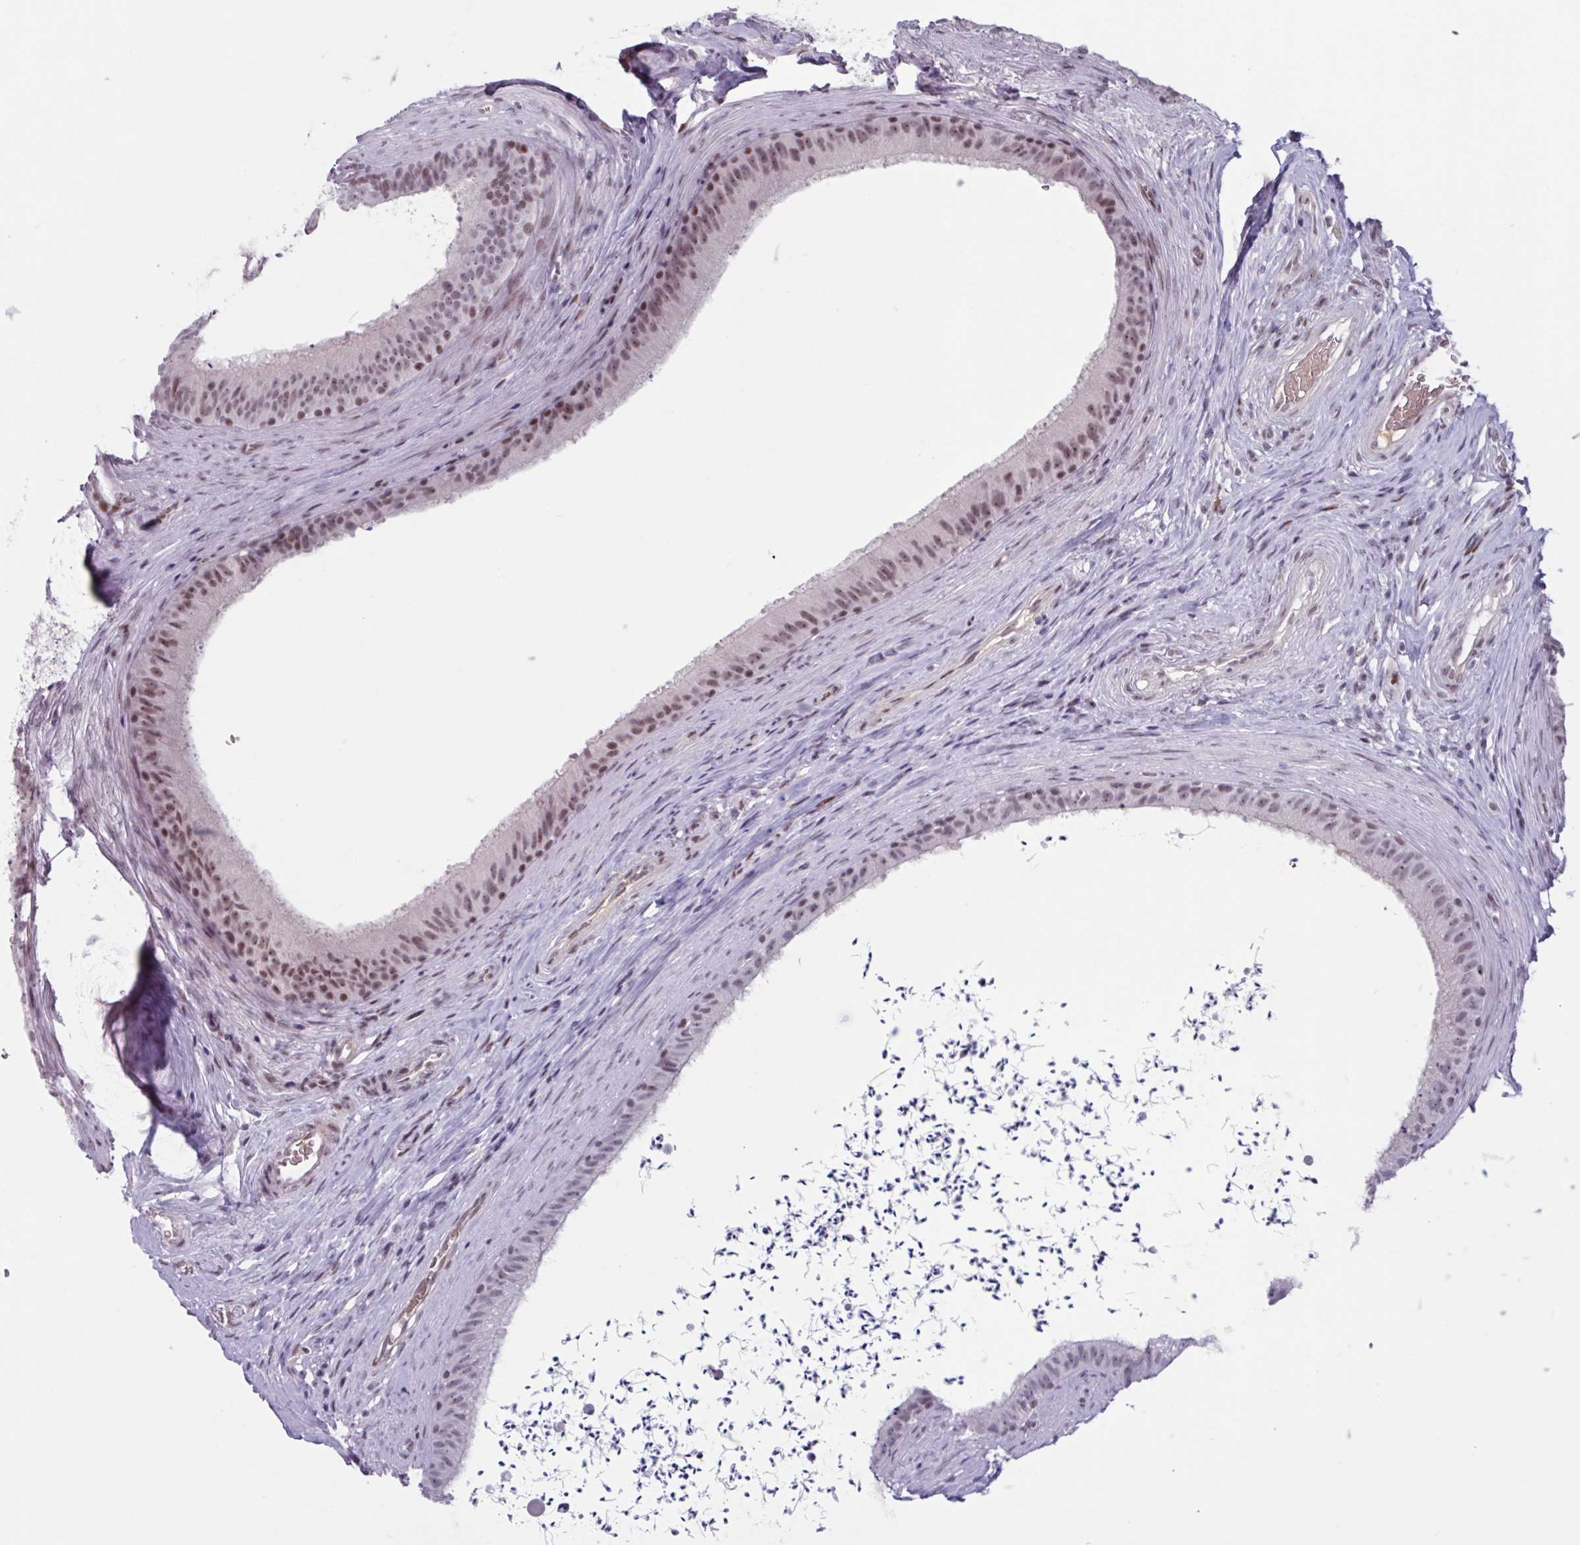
{"staining": {"intensity": "moderate", "quantity": "25%-75%", "location": "nuclear"}, "tissue": "epididymis", "cell_type": "Glandular cells", "image_type": "normal", "snomed": [{"axis": "morphology", "description": "Normal tissue, NOS"}, {"axis": "topography", "description": "Testis"}, {"axis": "topography", "description": "Epididymis"}], "caption": "Immunohistochemistry (IHC) image of benign epididymis stained for a protein (brown), which exhibits medium levels of moderate nuclear expression in approximately 25%-75% of glandular cells.", "gene": "ZNF575", "patient": {"sex": "male", "age": 41}}